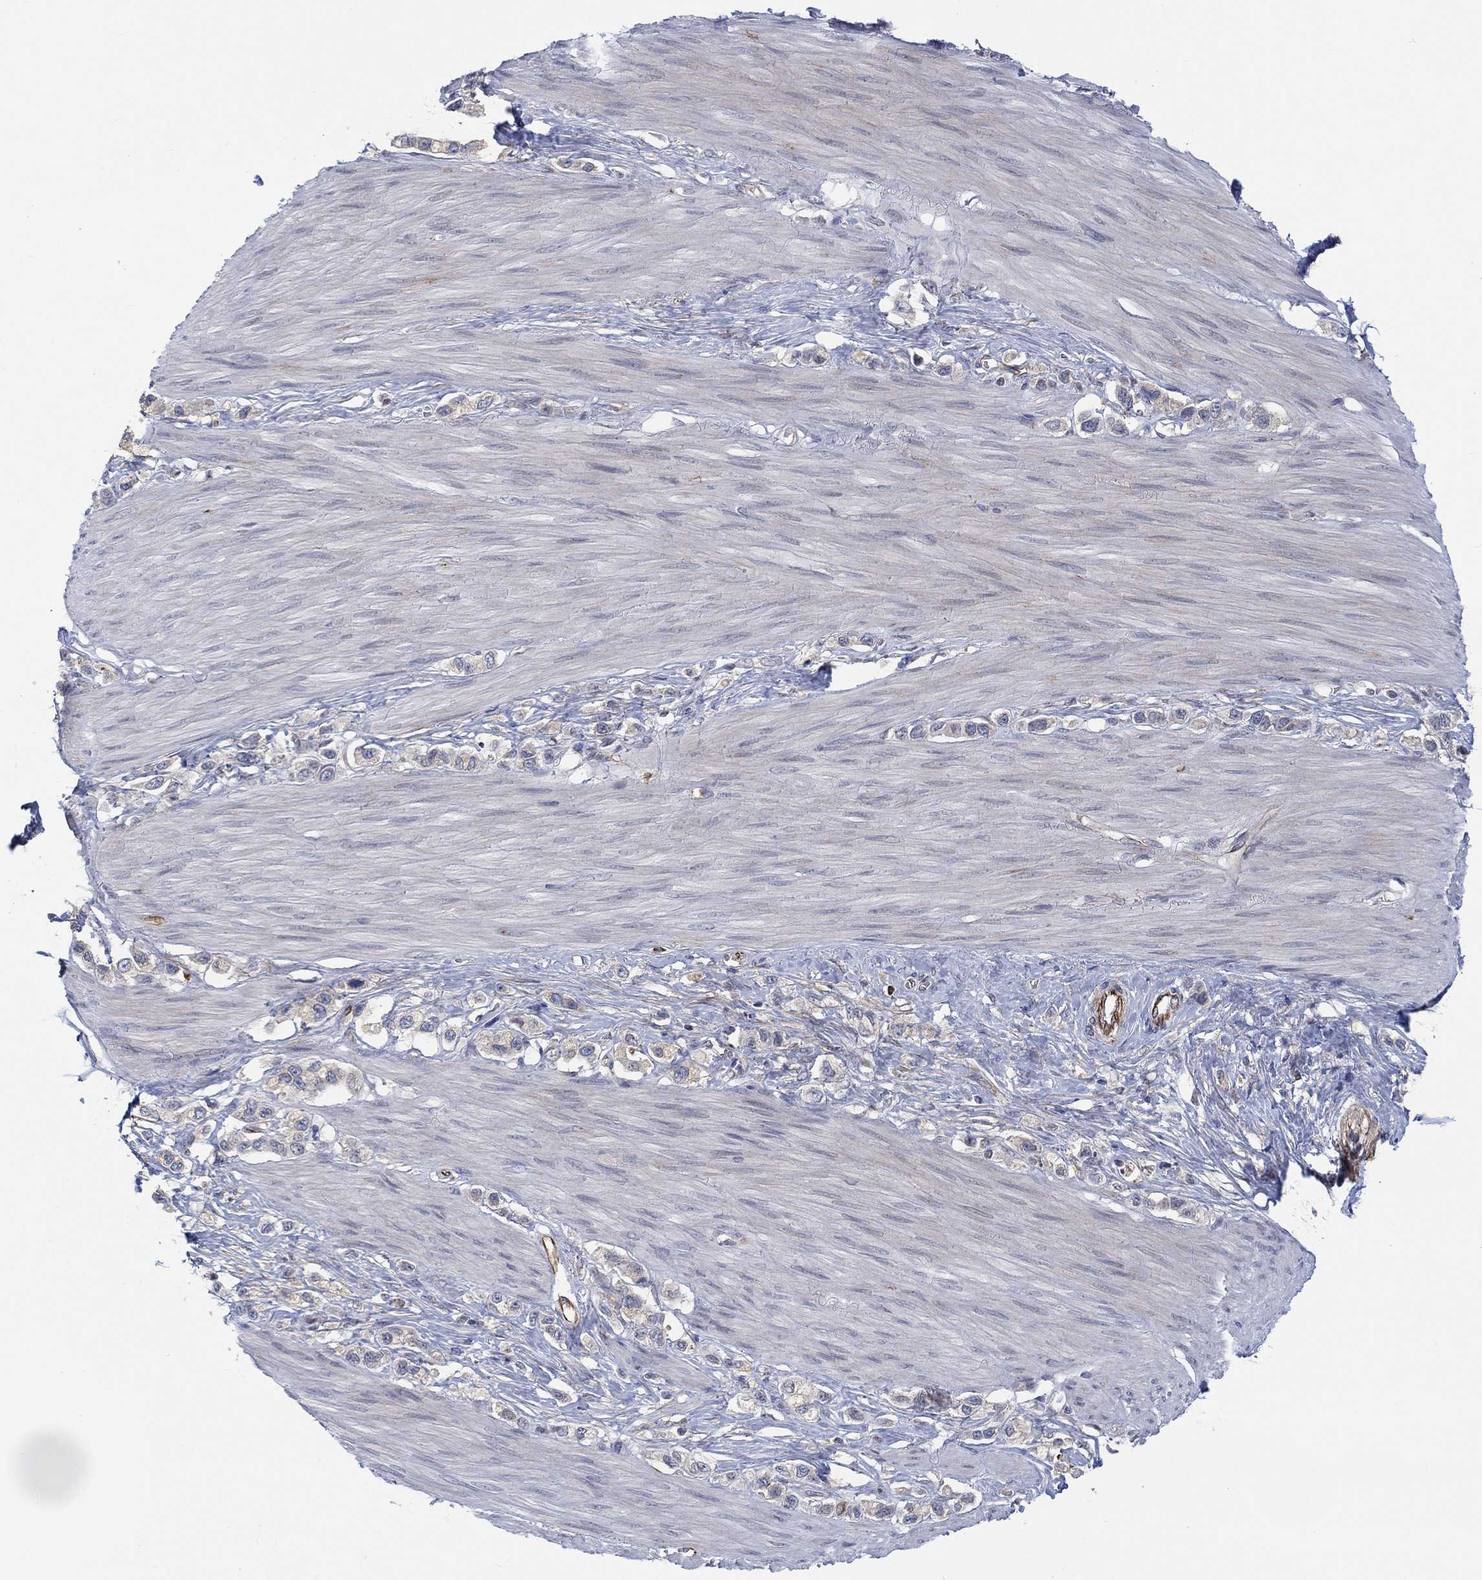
{"staining": {"intensity": "weak", "quantity": "25%-75%", "location": "cytoplasmic/membranous"}, "tissue": "stomach cancer", "cell_type": "Tumor cells", "image_type": "cancer", "snomed": [{"axis": "morphology", "description": "Normal tissue, NOS"}, {"axis": "morphology", "description": "Adenocarcinoma, NOS"}, {"axis": "morphology", "description": "Adenocarcinoma, High grade"}, {"axis": "topography", "description": "Stomach, upper"}, {"axis": "topography", "description": "Stomach"}], "caption": "DAB immunohistochemical staining of stomach cancer reveals weak cytoplasmic/membranous protein expression in approximately 25%-75% of tumor cells.", "gene": "CAMK1D", "patient": {"sex": "female", "age": 65}}